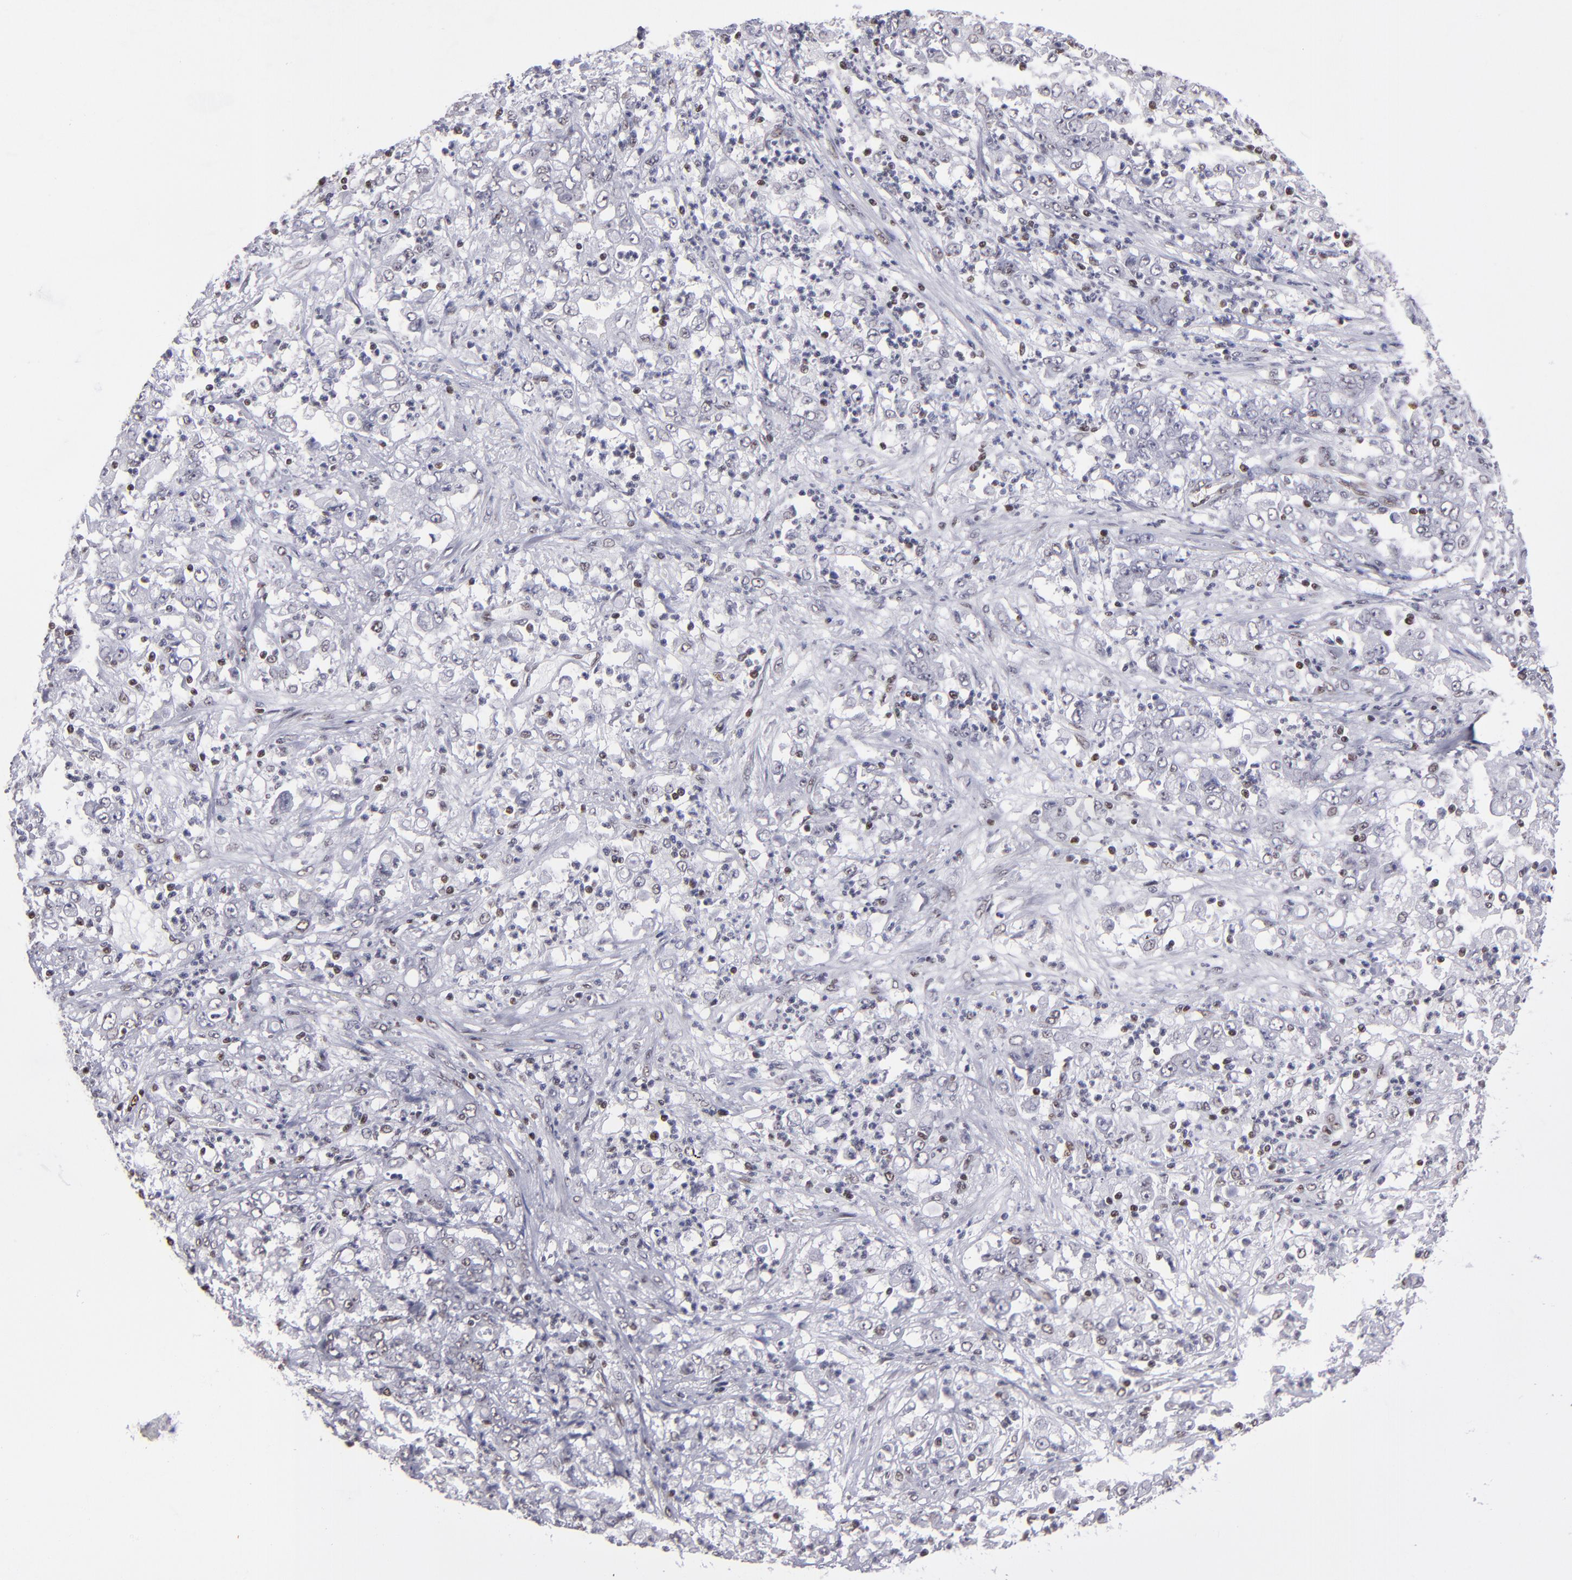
{"staining": {"intensity": "weak", "quantity": "<25%", "location": "nuclear"}, "tissue": "stomach cancer", "cell_type": "Tumor cells", "image_type": "cancer", "snomed": [{"axis": "morphology", "description": "Adenocarcinoma, NOS"}, {"axis": "topography", "description": "Stomach, lower"}], "caption": "Tumor cells are negative for protein expression in human stomach cancer.", "gene": "TERF2", "patient": {"sex": "female", "age": 71}}